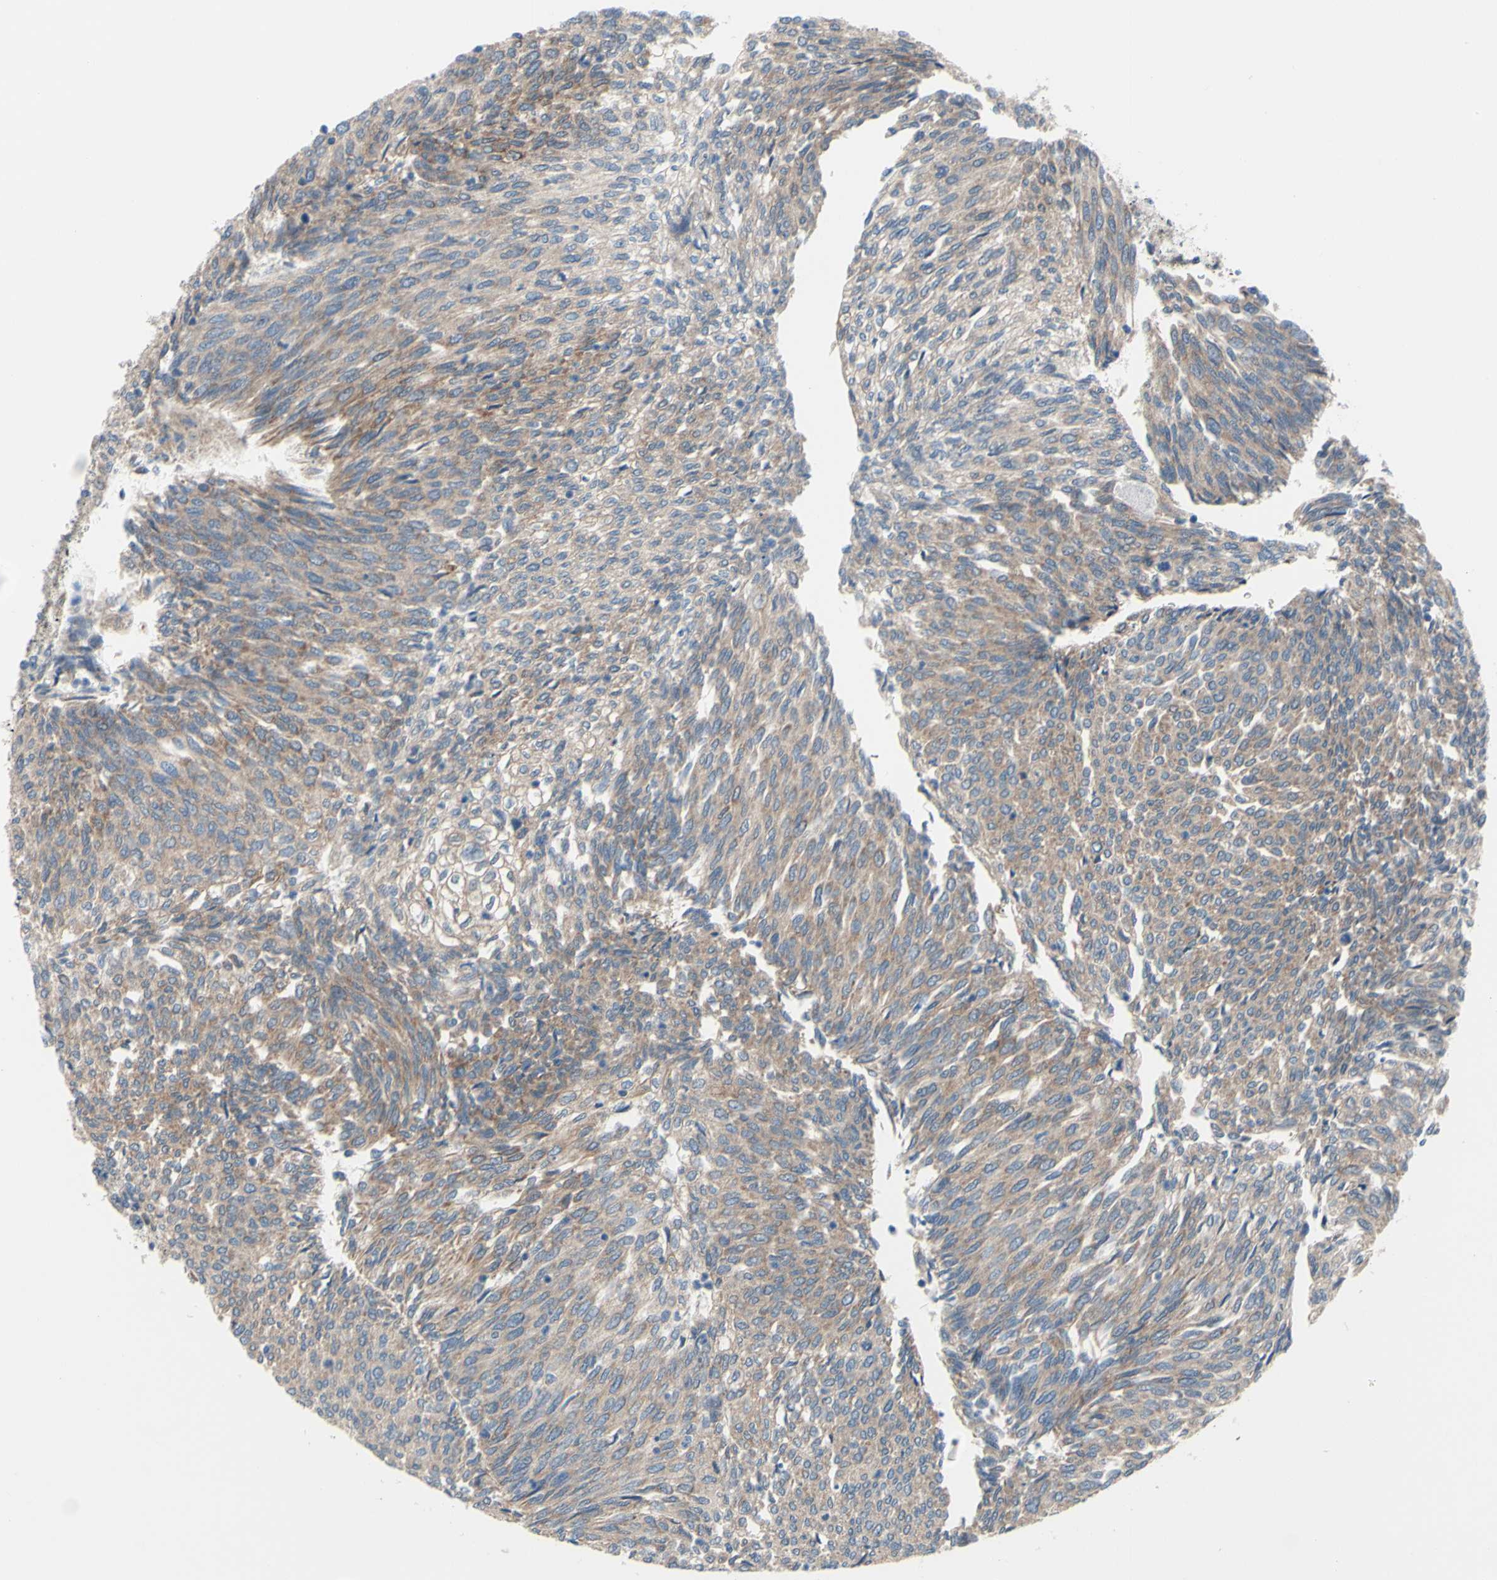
{"staining": {"intensity": "weak", "quantity": ">75%", "location": "cytoplasmic/membranous"}, "tissue": "urothelial cancer", "cell_type": "Tumor cells", "image_type": "cancer", "snomed": [{"axis": "morphology", "description": "Urothelial carcinoma, Low grade"}, {"axis": "topography", "description": "Urinary bladder"}], "caption": "A low amount of weak cytoplasmic/membranous positivity is present in about >75% of tumor cells in low-grade urothelial carcinoma tissue.", "gene": "GRAMD2B", "patient": {"sex": "female", "age": 79}}